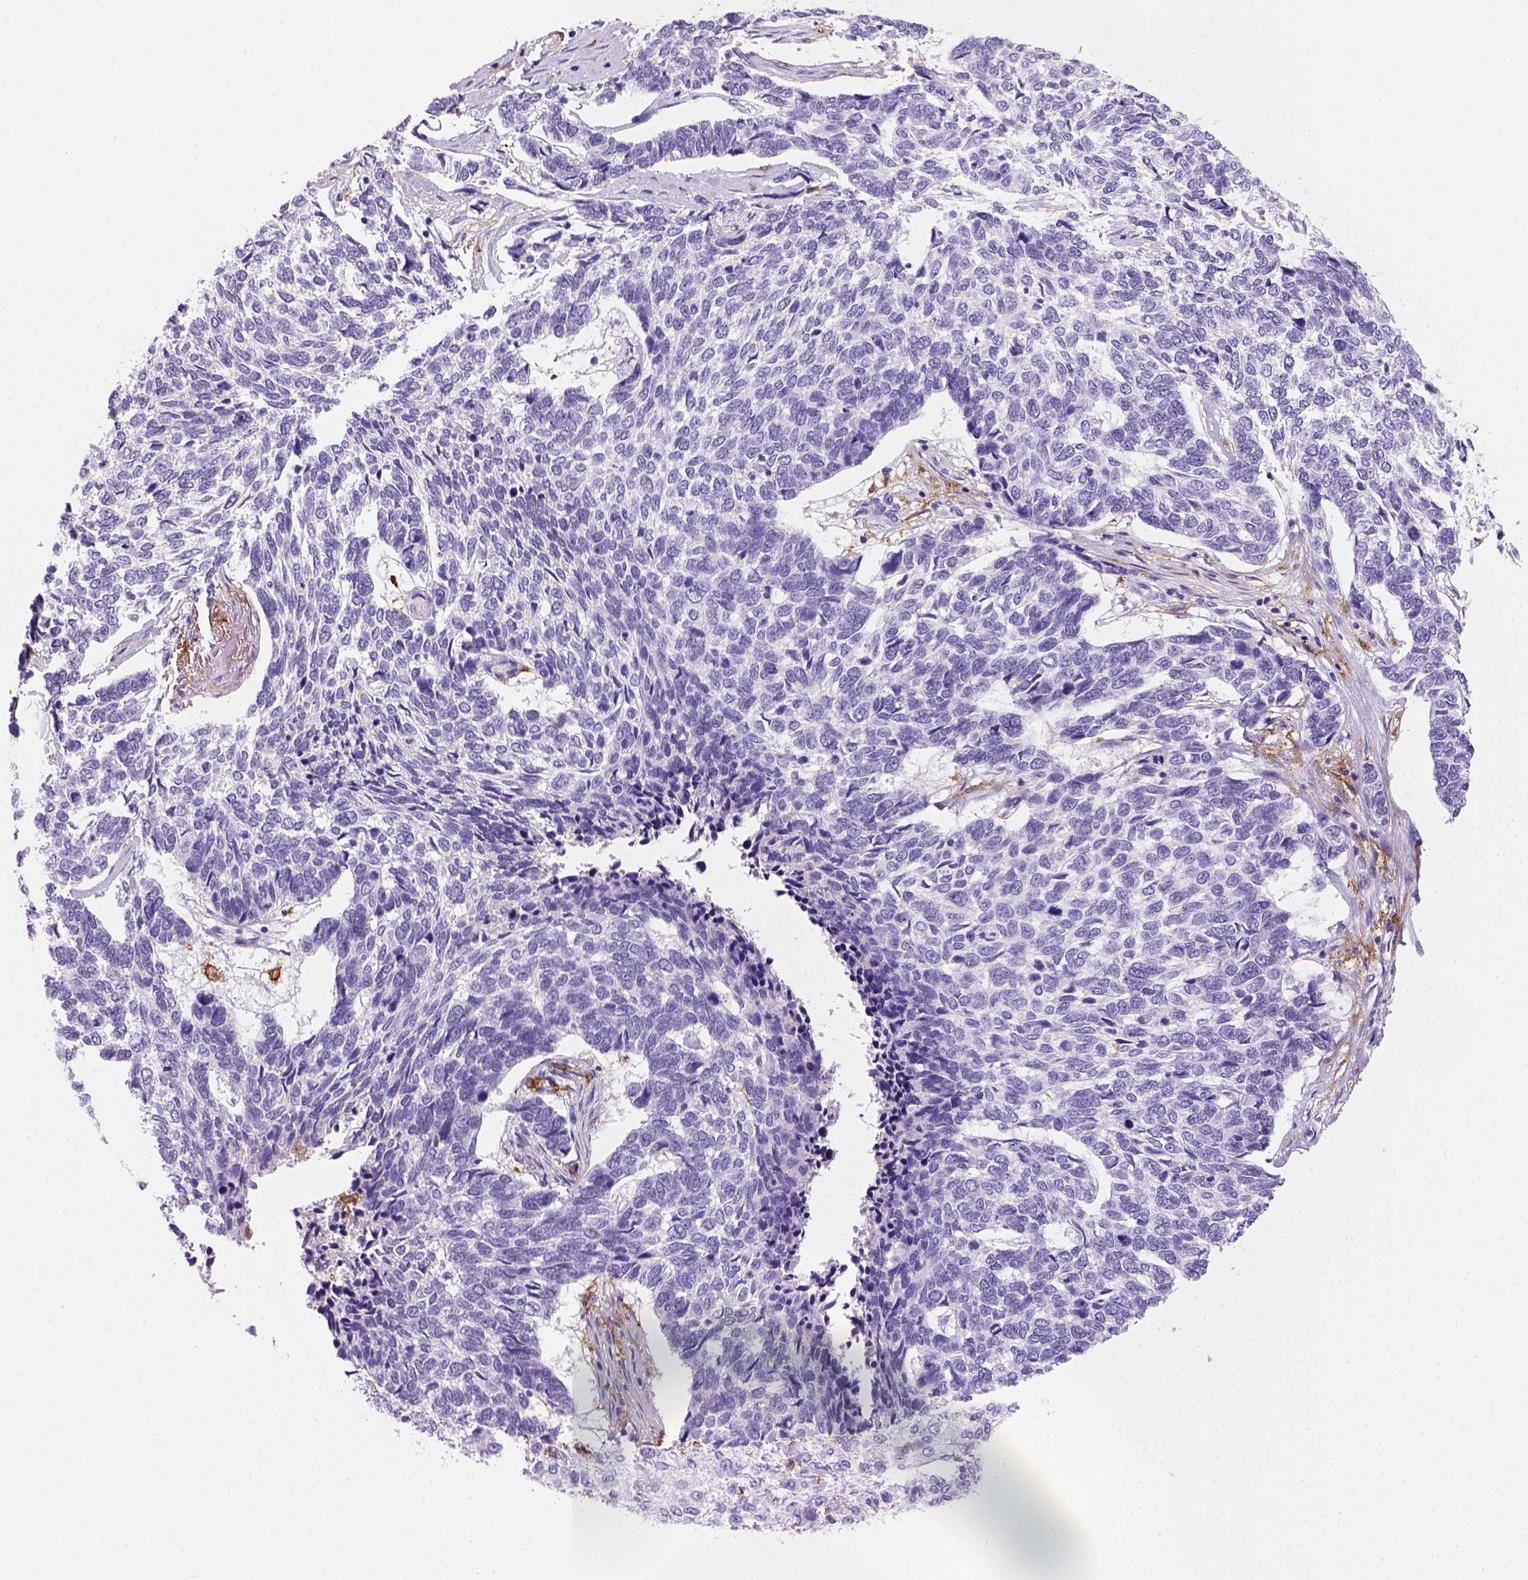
{"staining": {"intensity": "negative", "quantity": "none", "location": "none"}, "tissue": "skin cancer", "cell_type": "Tumor cells", "image_type": "cancer", "snomed": [{"axis": "morphology", "description": "Basal cell carcinoma"}, {"axis": "topography", "description": "Skin"}], "caption": "Histopathology image shows no protein positivity in tumor cells of basal cell carcinoma (skin) tissue.", "gene": "CD14", "patient": {"sex": "female", "age": 65}}